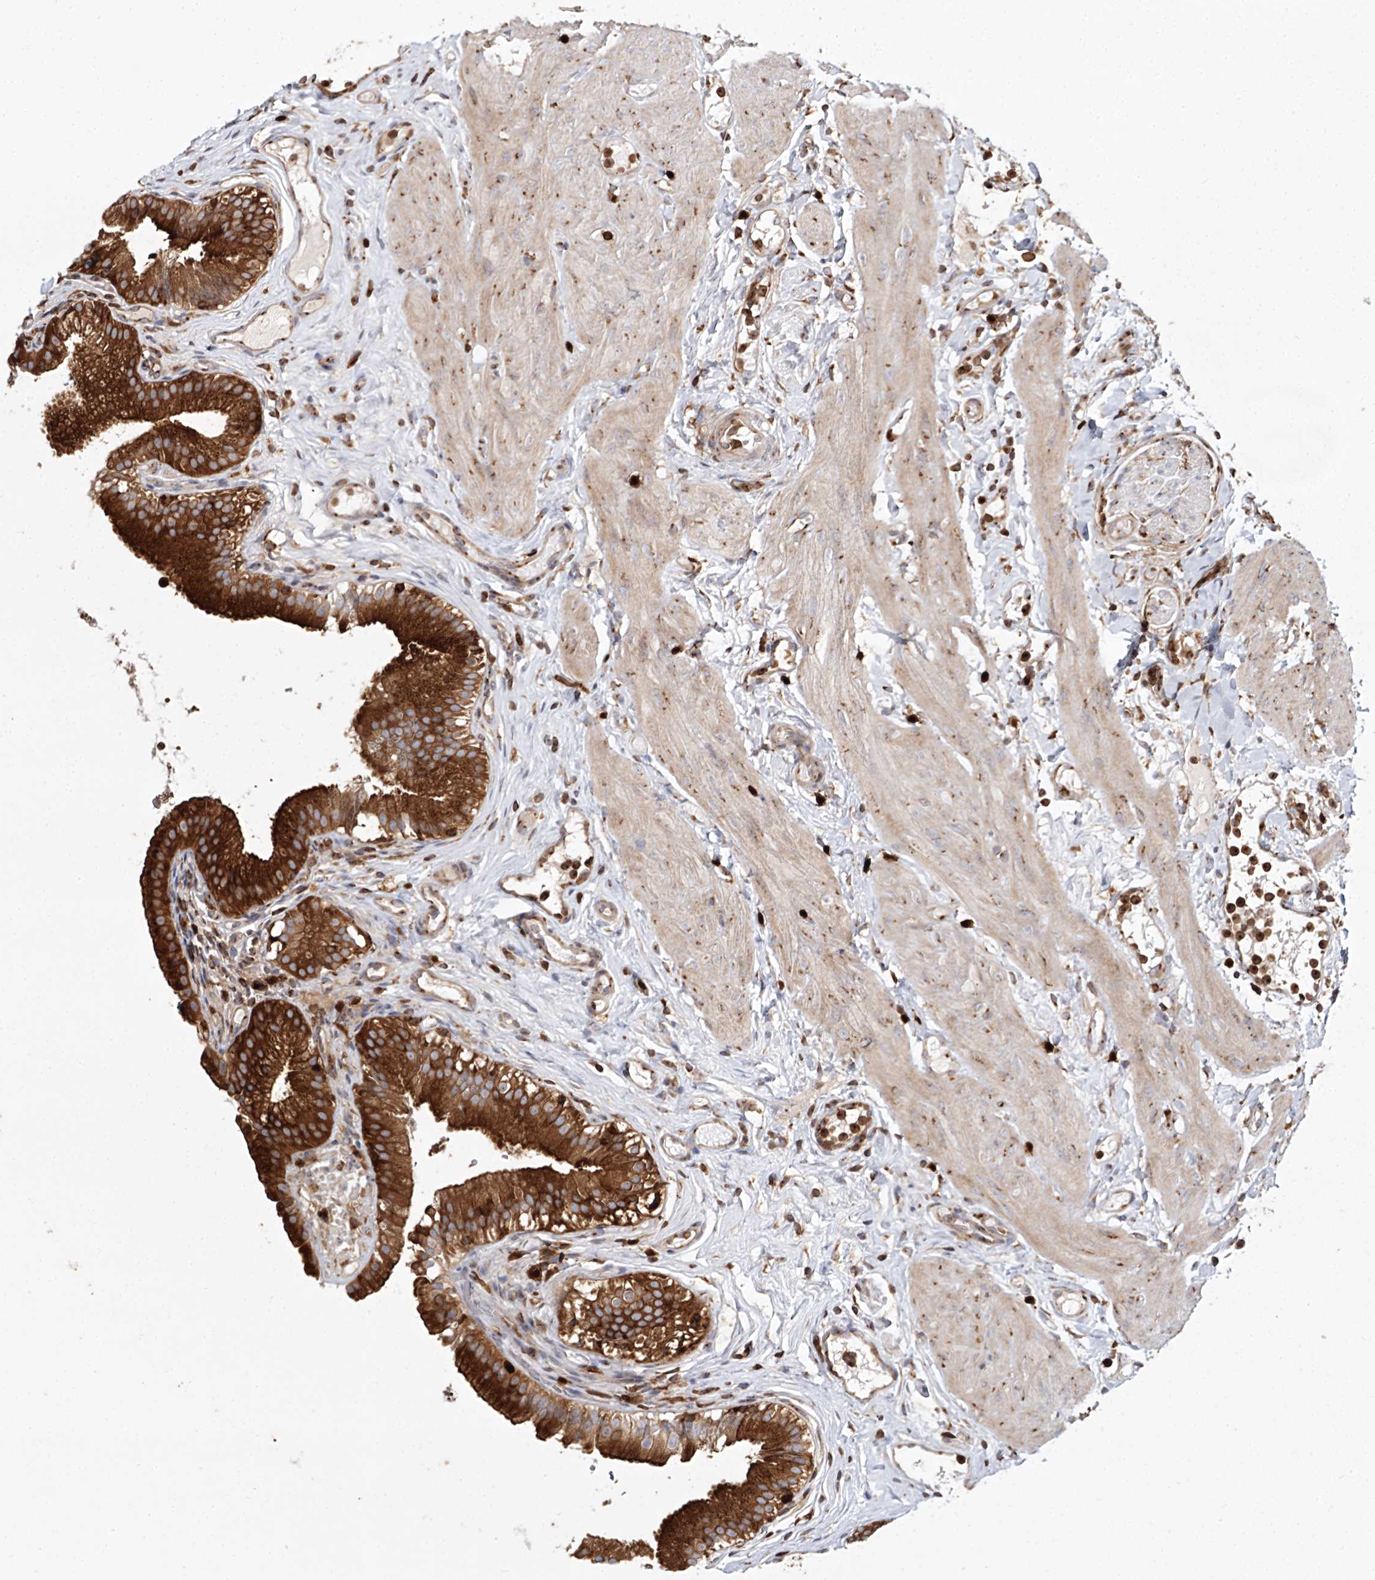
{"staining": {"intensity": "strong", "quantity": ">75%", "location": "cytoplasmic/membranous"}, "tissue": "gallbladder", "cell_type": "Glandular cells", "image_type": "normal", "snomed": [{"axis": "morphology", "description": "Normal tissue, NOS"}, {"axis": "topography", "description": "Gallbladder"}], "caption": "Immunohistochemistry (IHC) of benign human gallbladder shows high levels of strong cytoplasmic/membranous positivity in about >75% of glandular cells.", "gene": "ARCN1", "patient": {"sex": "female", "age": 26}}